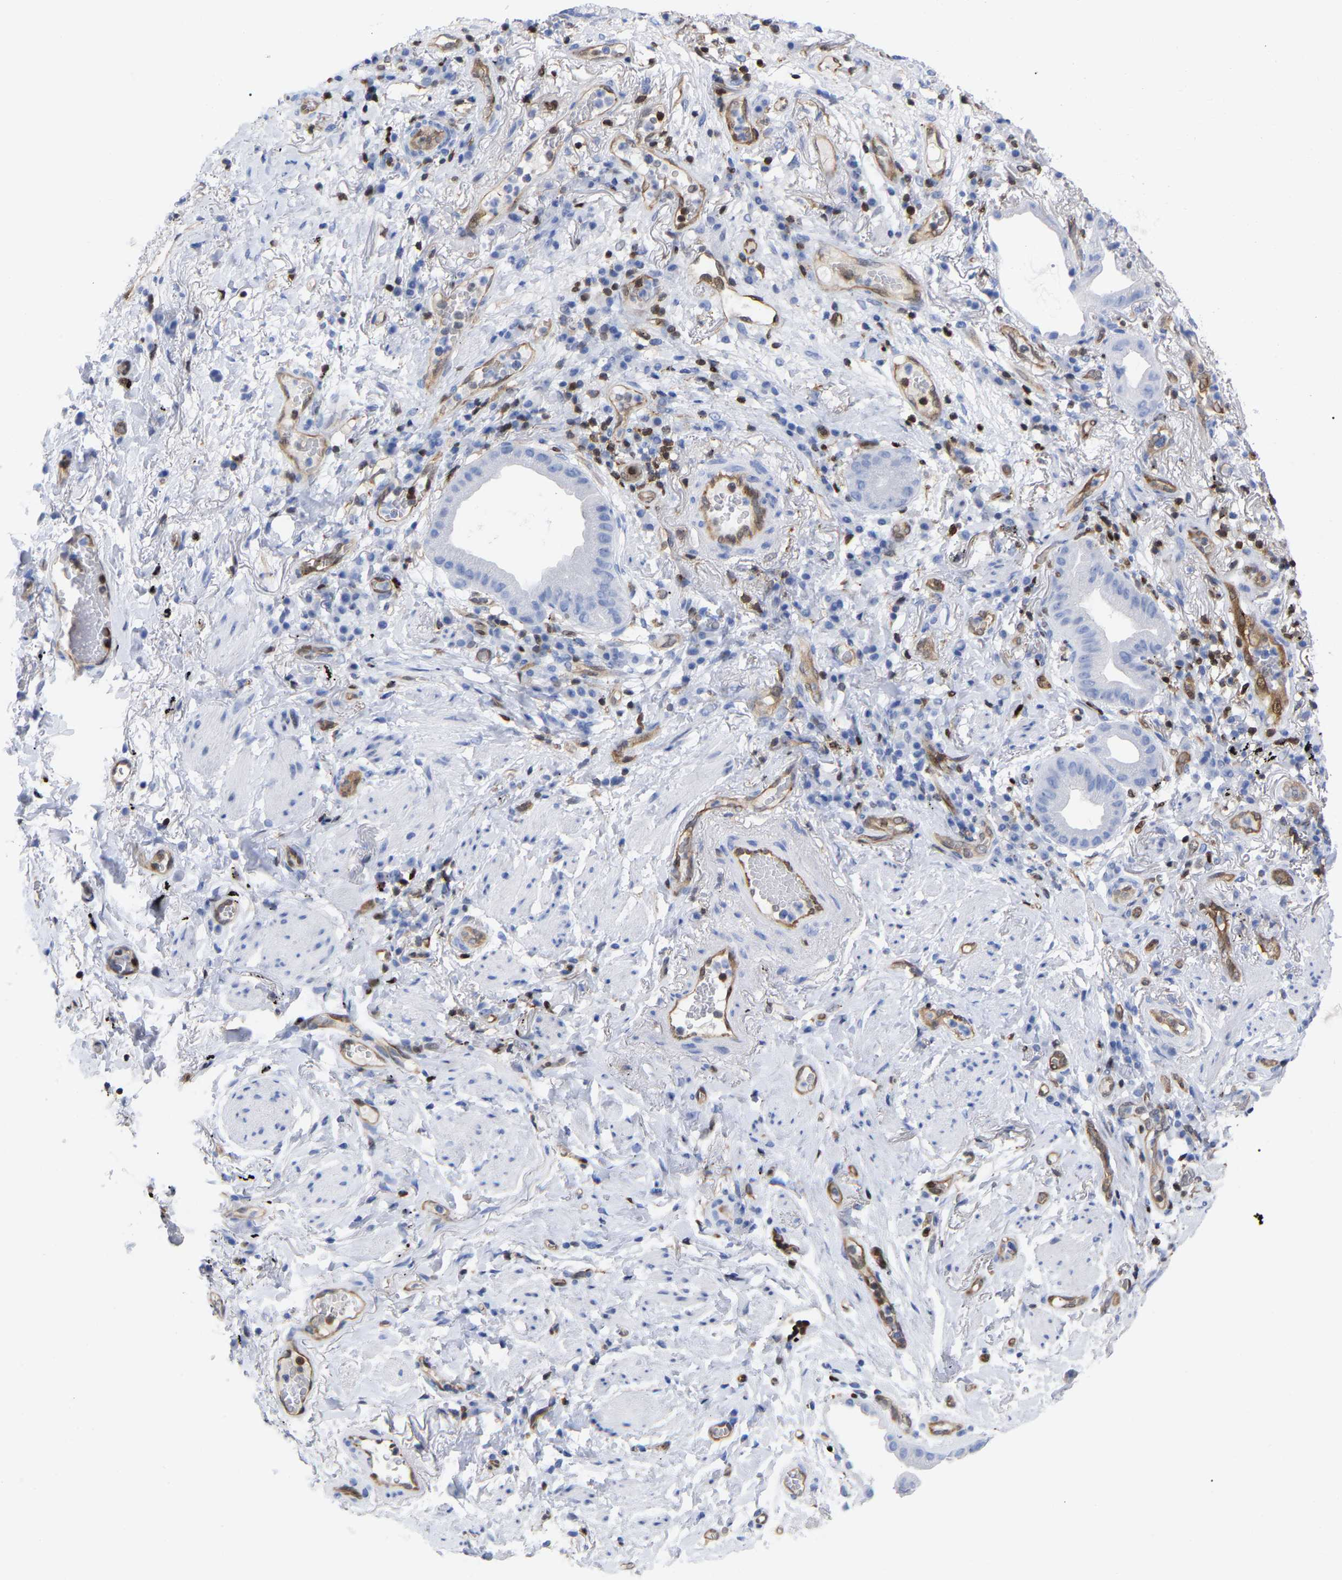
{"staining": {"intensity": "negative", "quantity": "none", "location": "none"}, "tissue": "lung cancer", "cell_type": "Tumor cells", "image_type": "cancer", "snomed": [{"axis": "morphology", "description": "Normal tissue, NOS"}, {"axis": "morphology", "description": "Adenocarcinoma, NOS"}, {"axis": "topography", "description": "Bronchus"}, {"axis": "topography", "description": "Lung"}], "caption": "Lung adenocarcinoma was stained to show a protein in brown. There is no significant staining in tumor cells.", "gene": "GIMAP4", "patient": {"sex": "female", "age": 70}}